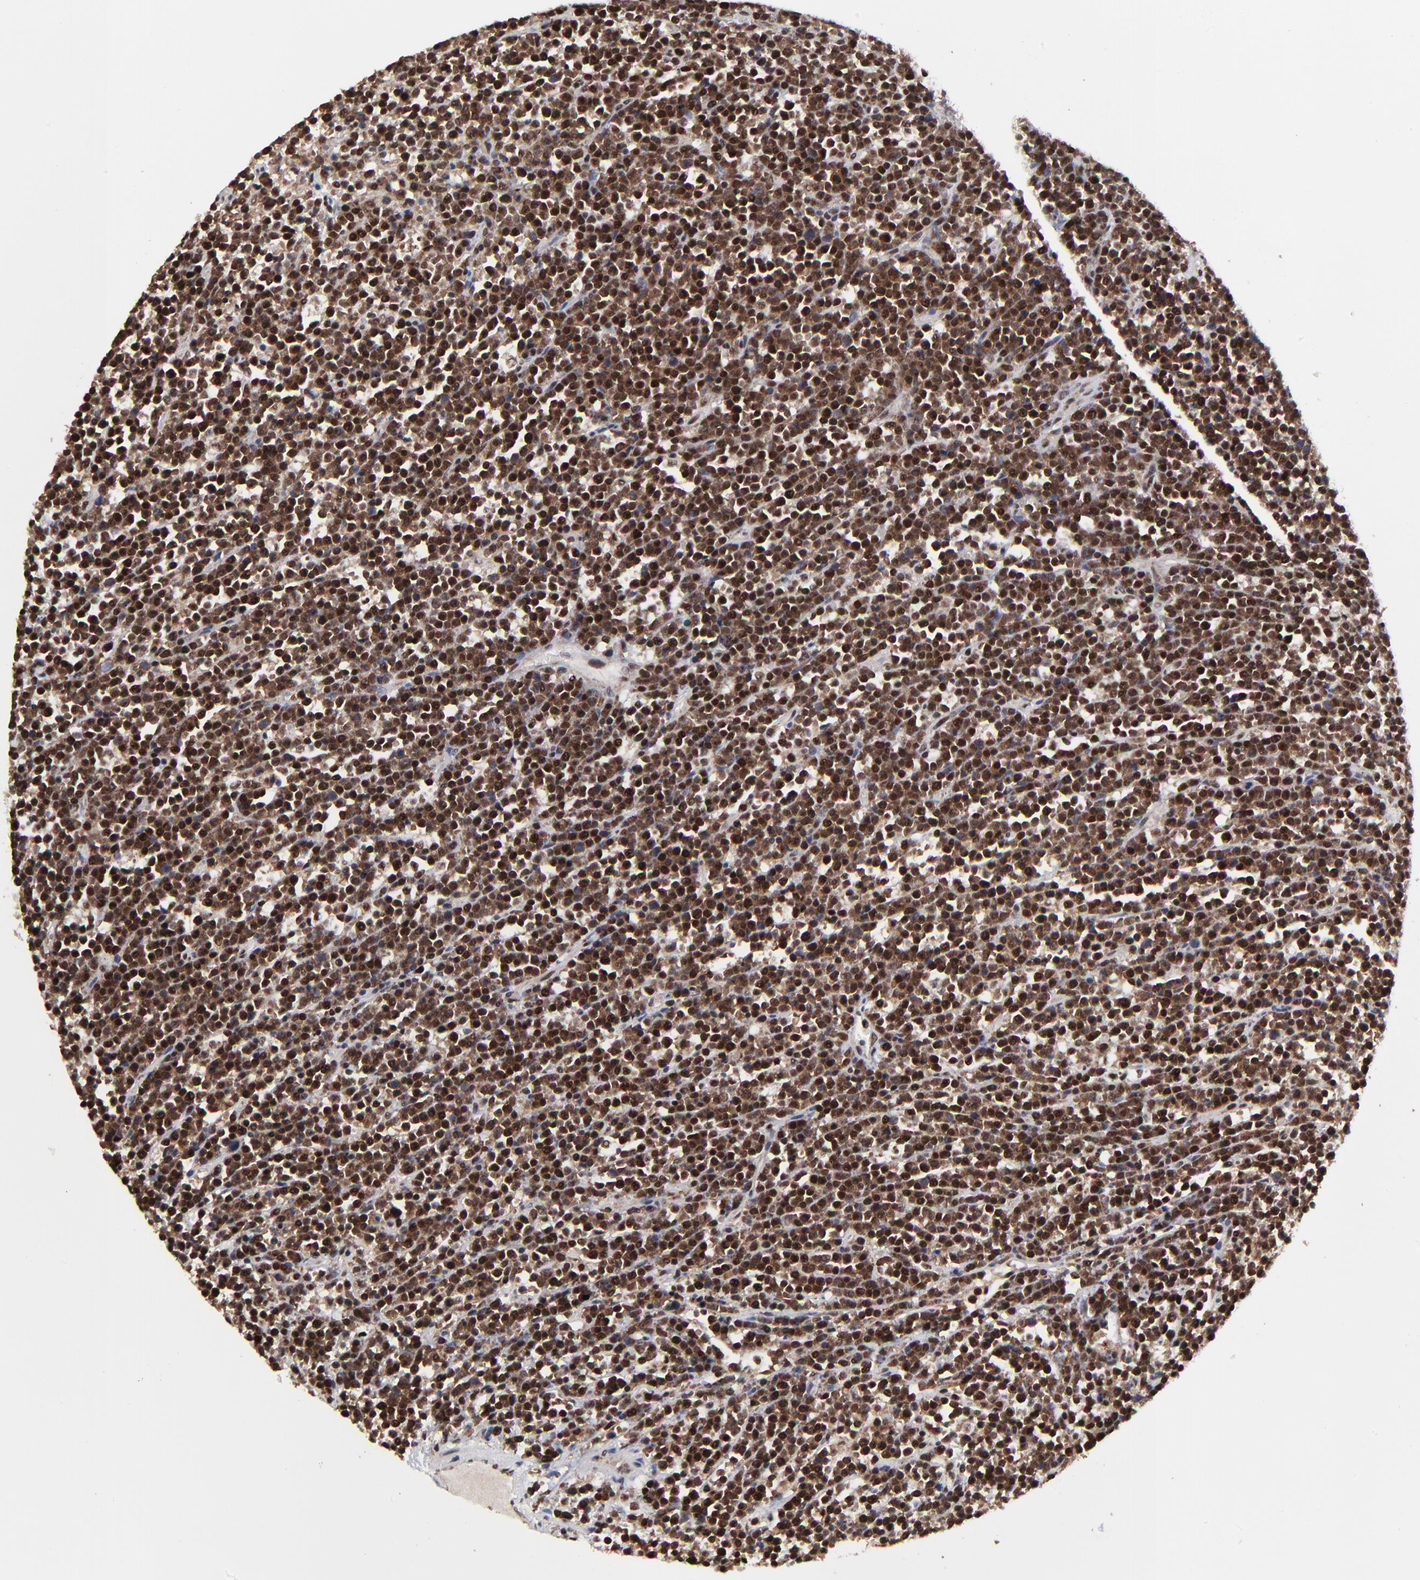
{"staining": {"intensity": "moderate", "quantity": ">75%", "location": "nuclear"}, "tissue": "lymphoma", "cell_type": "Tumor cells", "image_type": "cancer", "snomed": [{"axis": "morphology", "description": "Malignant lymphoma, non-Hodgkin's type, High grade"}, {"axis": "topography", "description": "Ovary"}], "caption": "The micrograph displays staining of lymphoma, revealing moderate nuclear protein expression (brown color) within tumor cells.", "gene": "RBM22", "patient": {"sex": "female", "age": 56}}